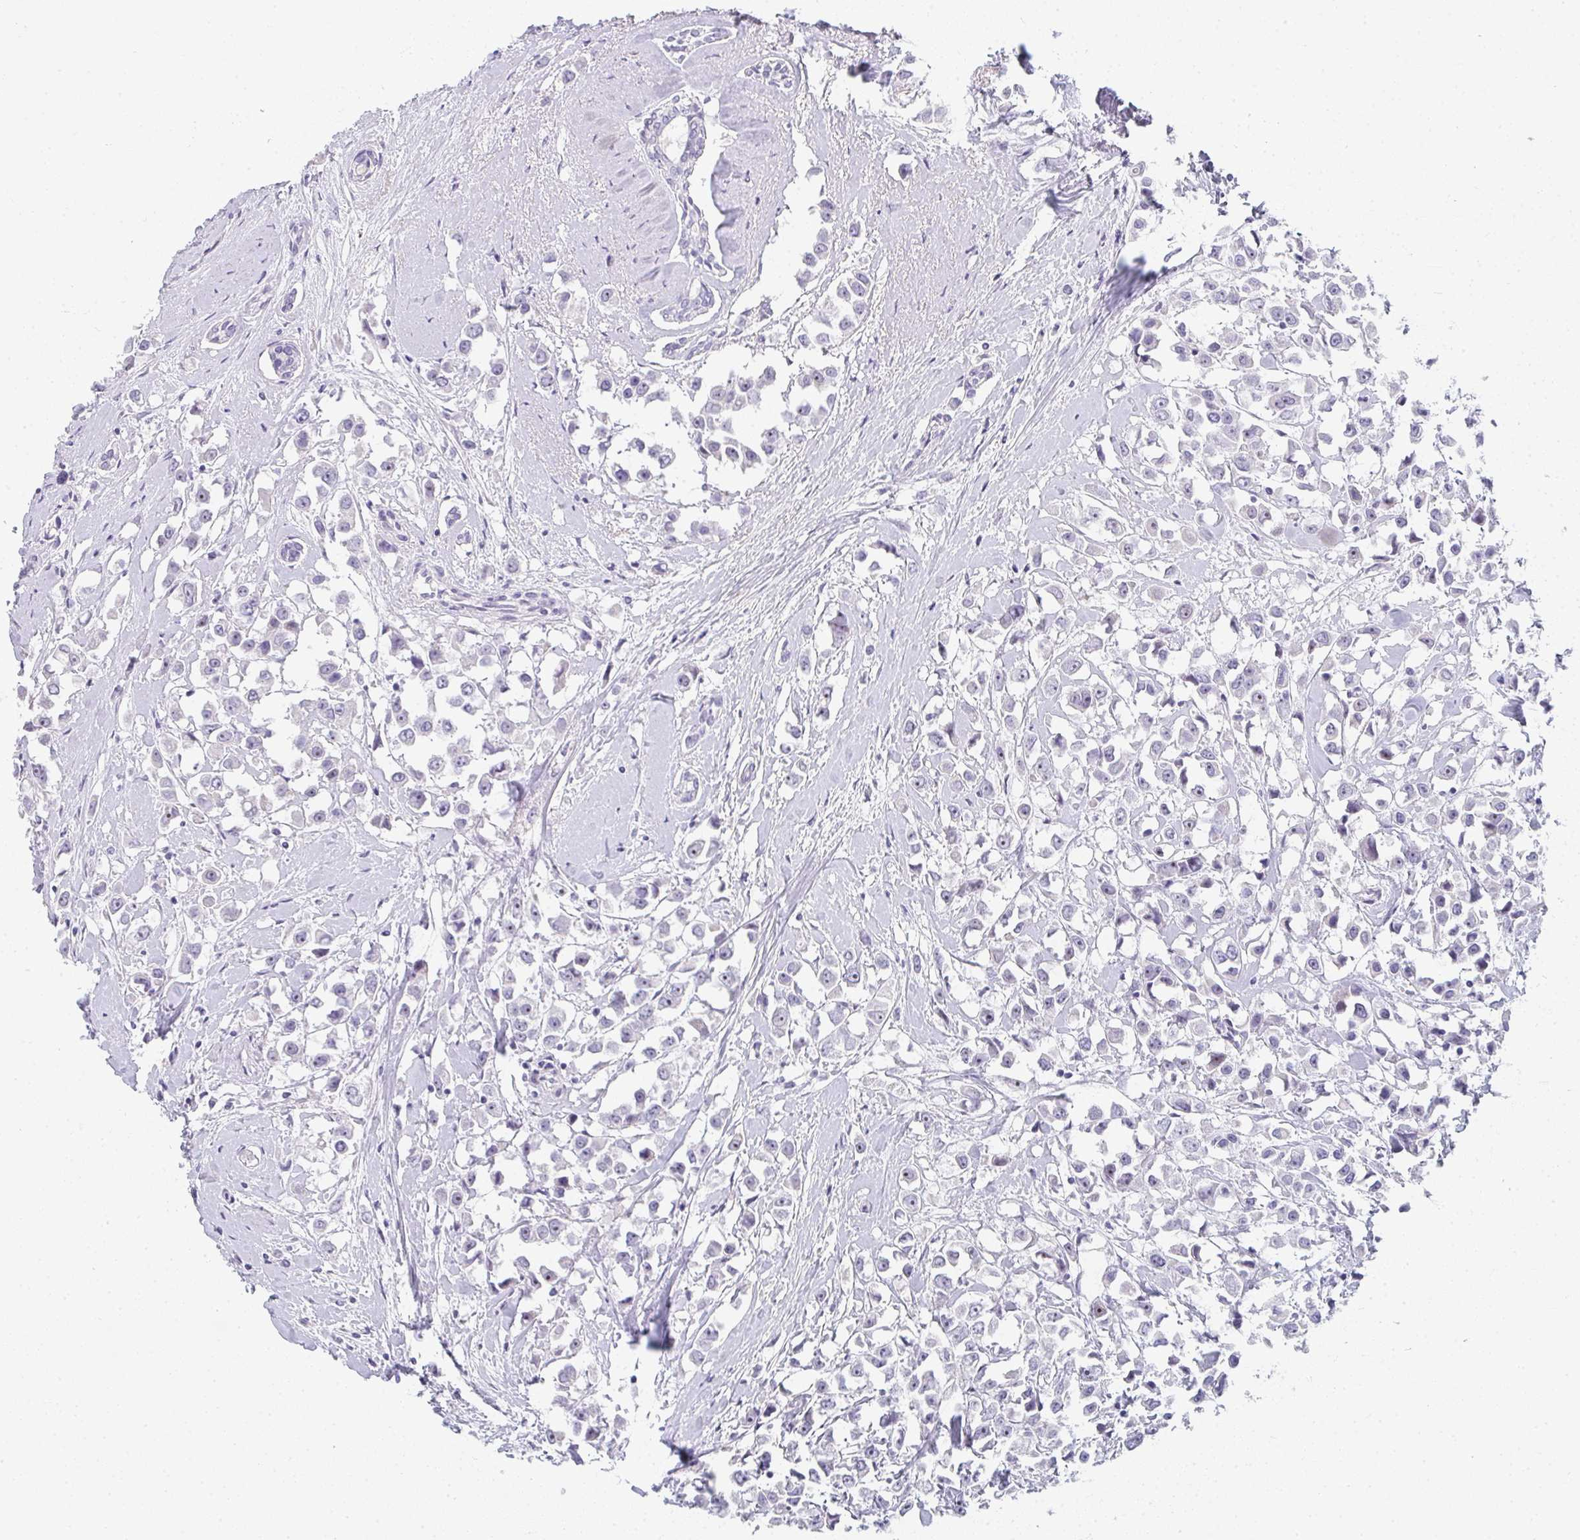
{"staining": {"intensity": "negative", "quantity": "none", "location": "none"}, "tissue": "breast cancer", "cell_type": "Tumor cells", "image_type": "cancer", "snomed": [{"axis": "morphology", "description": "Duct carcinoma"}, {"axis": "topography", "description": "Breast"}], "caption": "This is an immunohistochemistry micrograph of breast invasive ductal carcinoma. There is no expression in tumor cells.", "gene": "NEU2", "patient": {"sex": "female", "age": 61}}